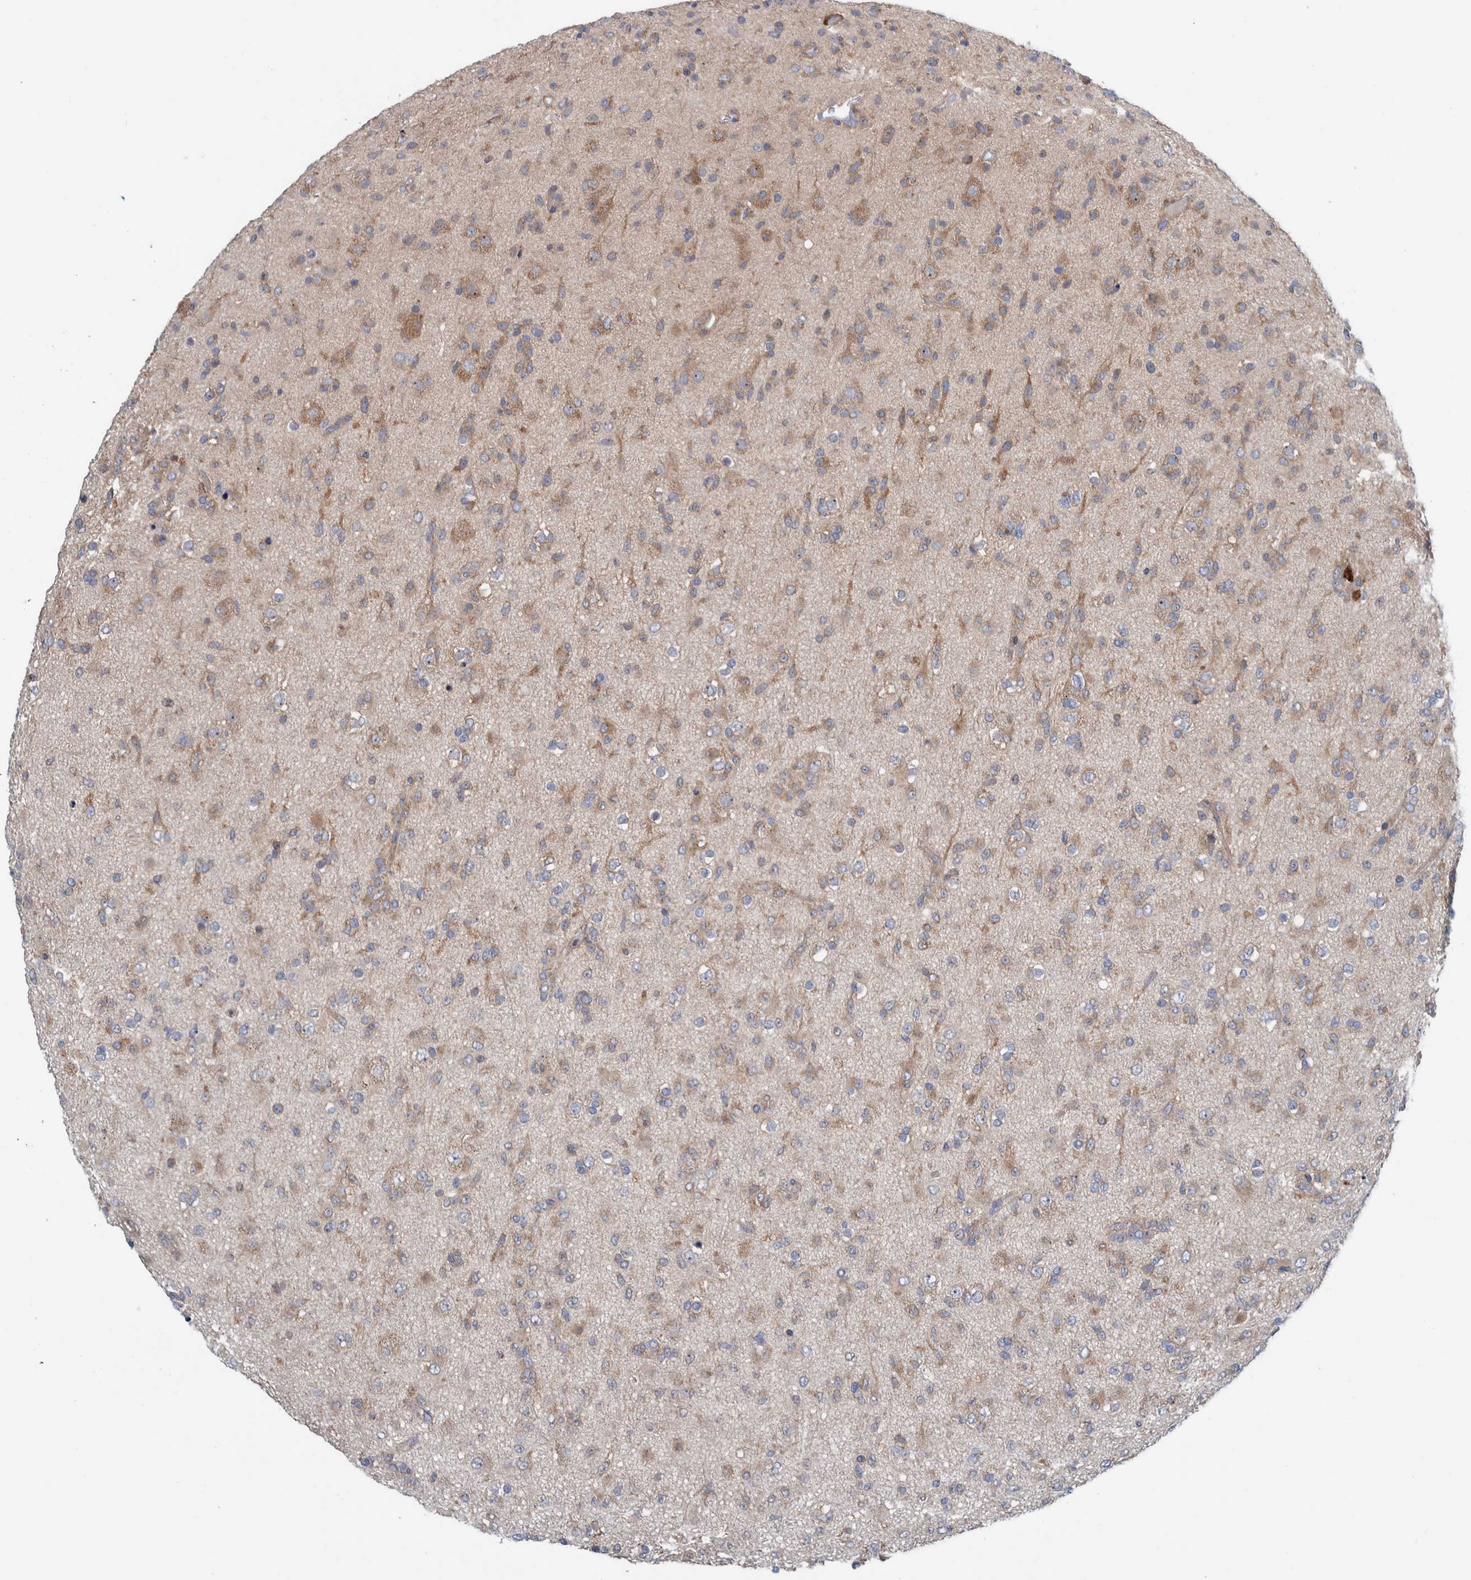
{"staining": {"intensity": "weak", "quantity": ">75%", "location": "cytoplasmic/membranous"}, "tissue": "glioma", "cell_type": "Tumor cells", "image_type": "cancer", "snomed": [{"axis": "morphology", "description": "Glioma, malignant, Low grade"}, {"axis": "topography", "description": "Brain"}], "caption": "This image displays glioma stained with immunohistochemistry (IHC) to label a protein in brown. The cytoplasmic/membranous of tumor cells show weak positivity for the protein. Nuclei are counter-stained blue.", "gene": "CCM2", "patient": {"sex": "male", "age": 65}}